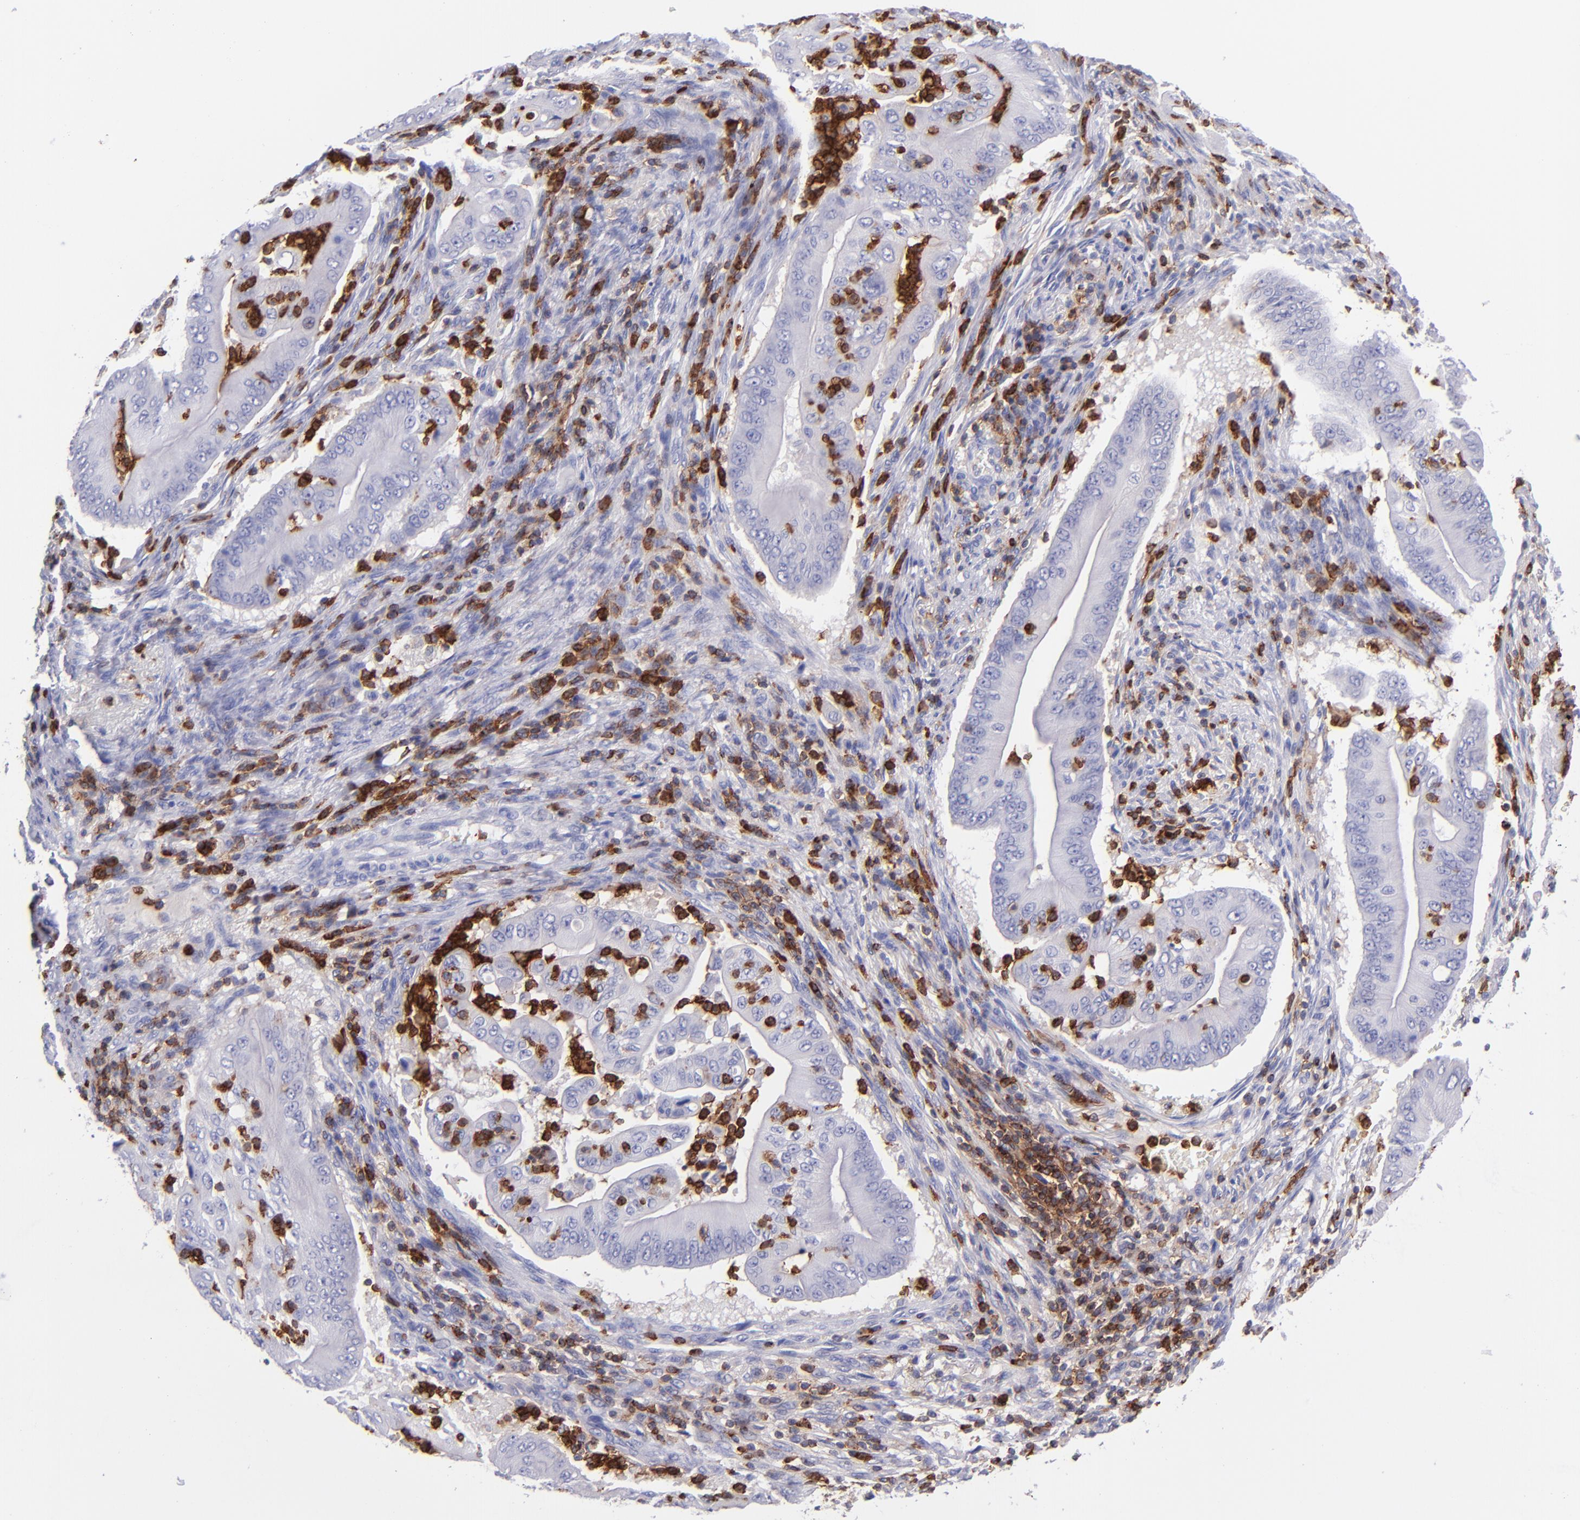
{"staining": {"intensity": "negative", "quantity": "none", "location": "none"}, "tissue": "pancreatic cancer", "cell_type": "Tumor cells", "image_type": "cancer", "snomed": [{"axis": "morphology", "description": "Adenocarcinoma, NOS"}, {"axis": "topography", "description": "Pancreas"}], "caption": "DAB immunohistochemical staining of pancreatic adenocarcinoma reveals no significant expression in tumor cells.", "gene": "ICAM3", "patient": {"sex": "male", "age": 62}}